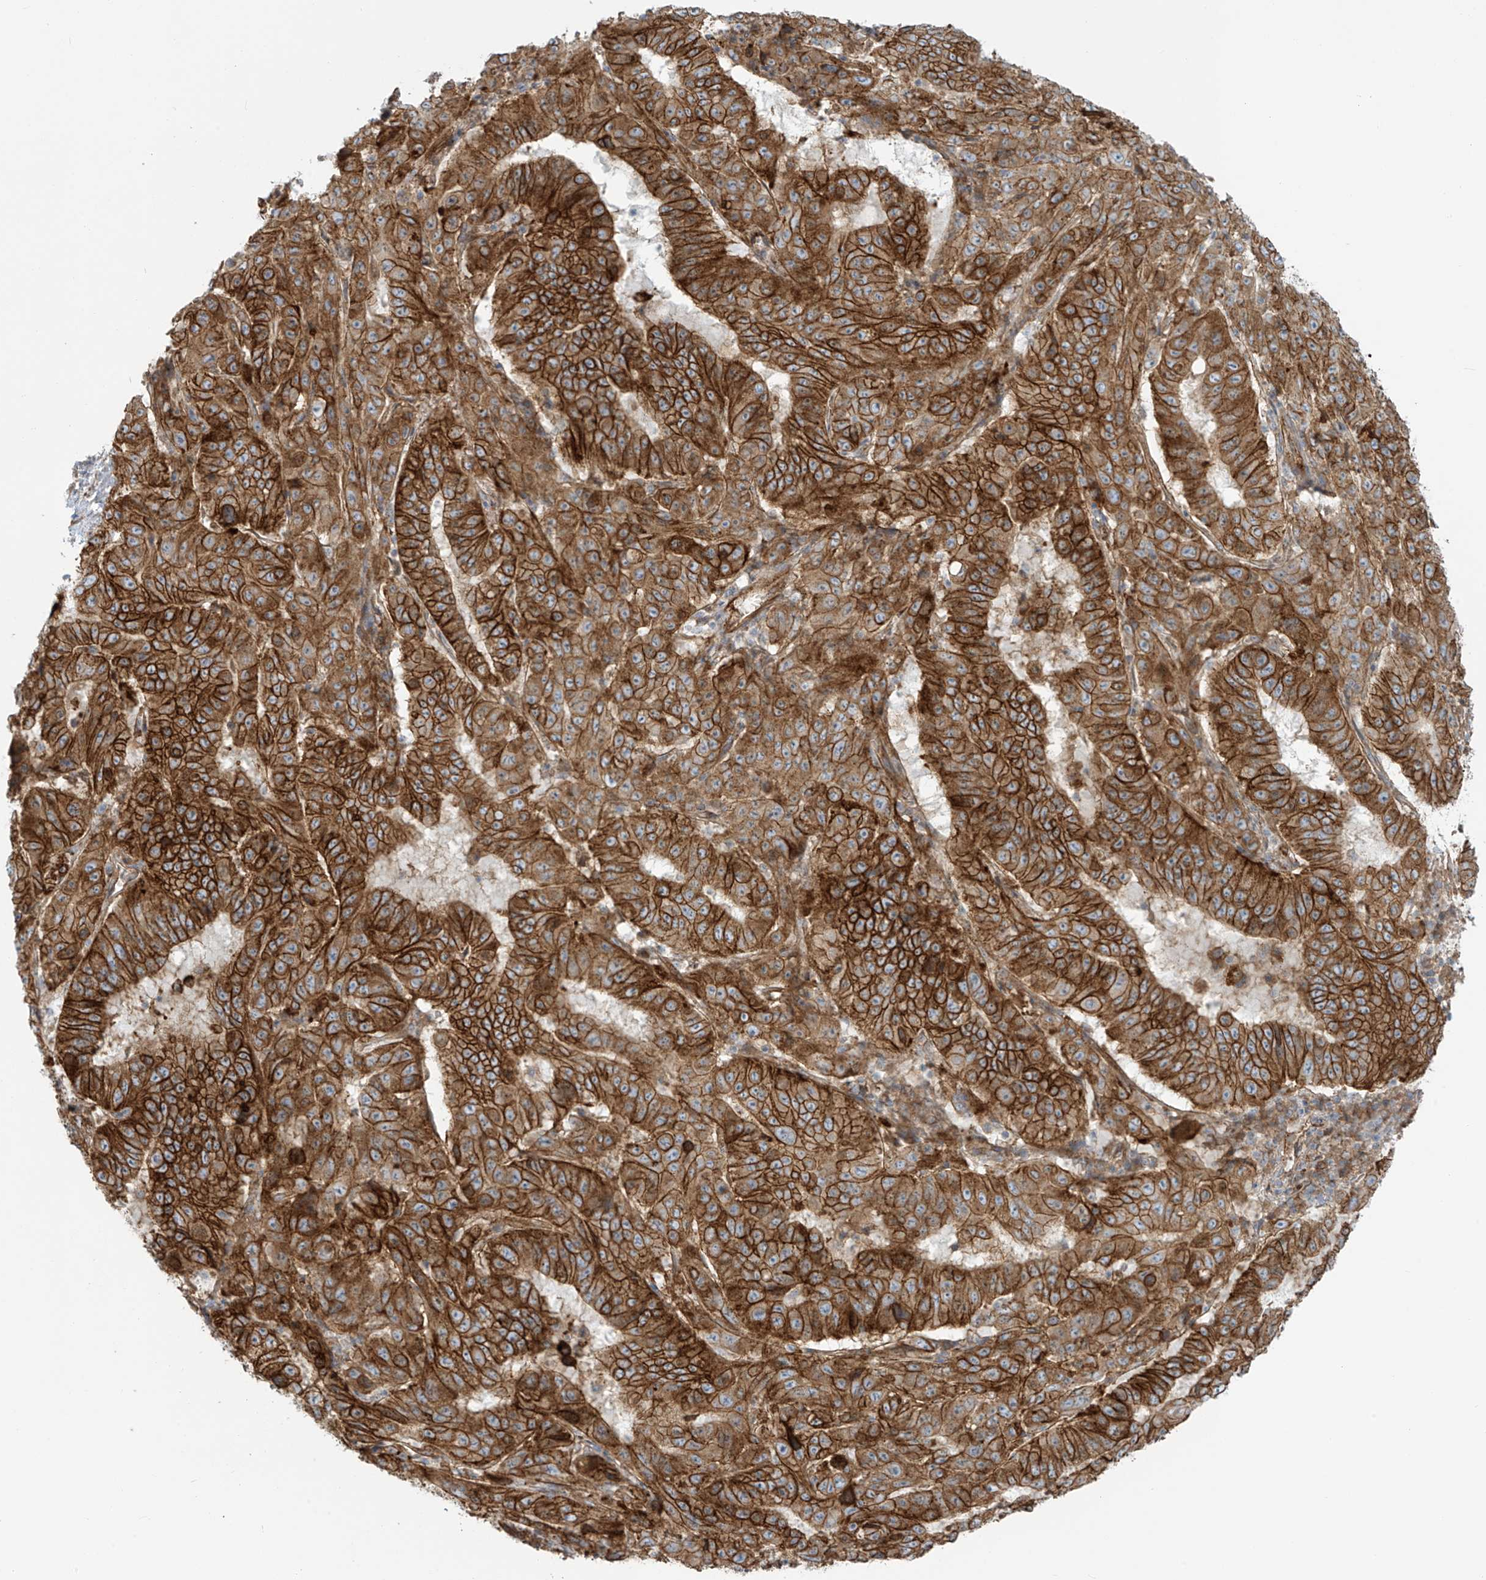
{"staining": {"intensity": "strong", "quantity": ">75%", "location": "cytoplasmic/membranous"}, "tissue": "pancreatic cancer", "cell_type": "Tumor cells", "image_type": "cancer", "snomed": [{"axis": "morphology", "description": "Adenocarcinoma, NOS"}, {"axis": "topography", "description": "Pancreas"}], "caption": "Brown immunohistochemical staining in human pancreatic cancer exhibits strong cytoplasmic/membranous expression in approximately >75% of tumor cells.", "gene": "LZTS3", "patient": {"sex": "male", "age": 63}}